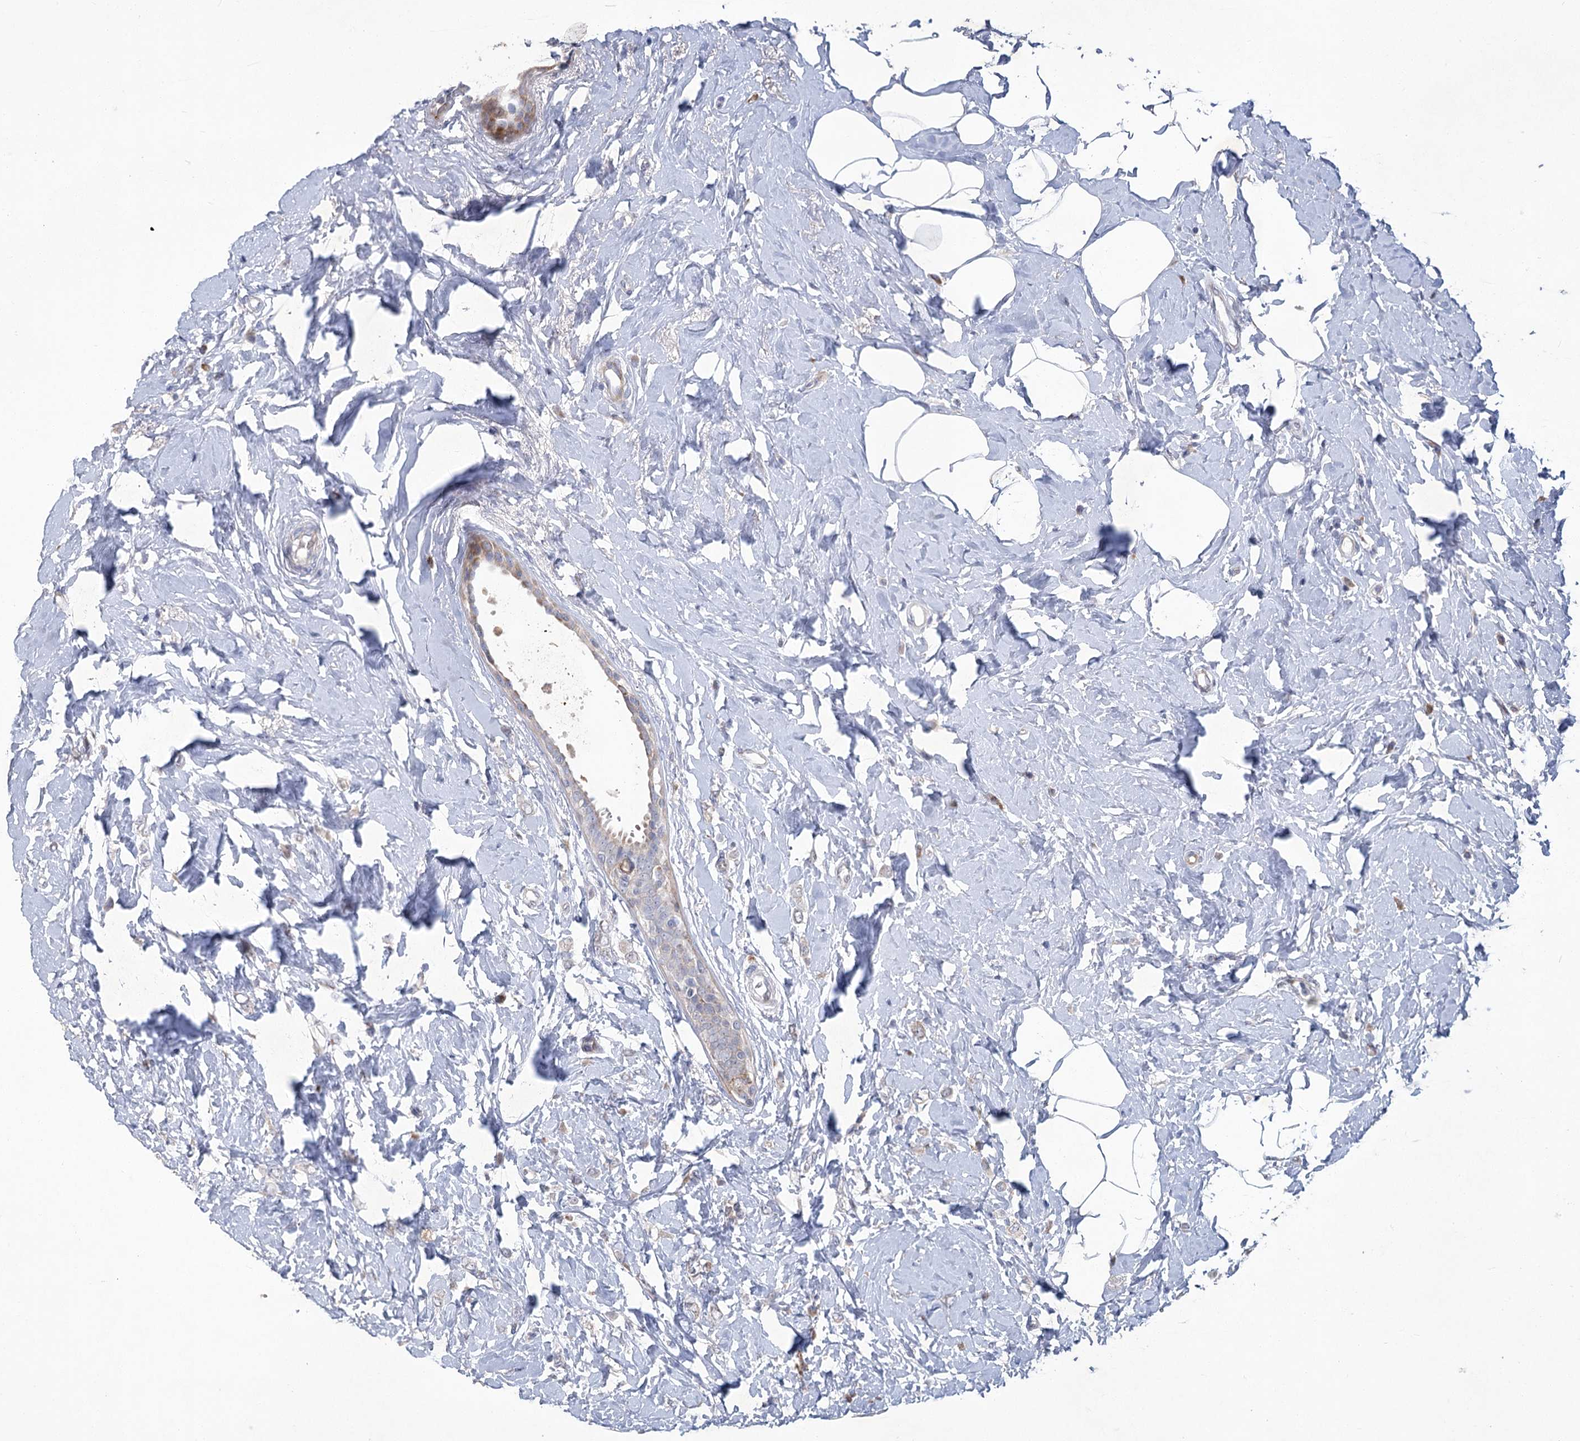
{"staining": {"intensity": "weak", "quantity": "<25%", "location": "cytoplasmic/membranous"}, "tissue": "breast cancer", "cell_type": "Tumor cells", "image_type": "cancer", "snomed": [{"axis": "morphology", "description": "Lobular carcinoma"}, {"axis": "topography", "description": "Breast"}], "caption": "Immunohistochemistry histopathology image of breast cancer stained for a protein (brown), which exhibits no expression in tumor cells.", "gene": "GCNT4", "patient": {"sex": "female", "age": 47}}